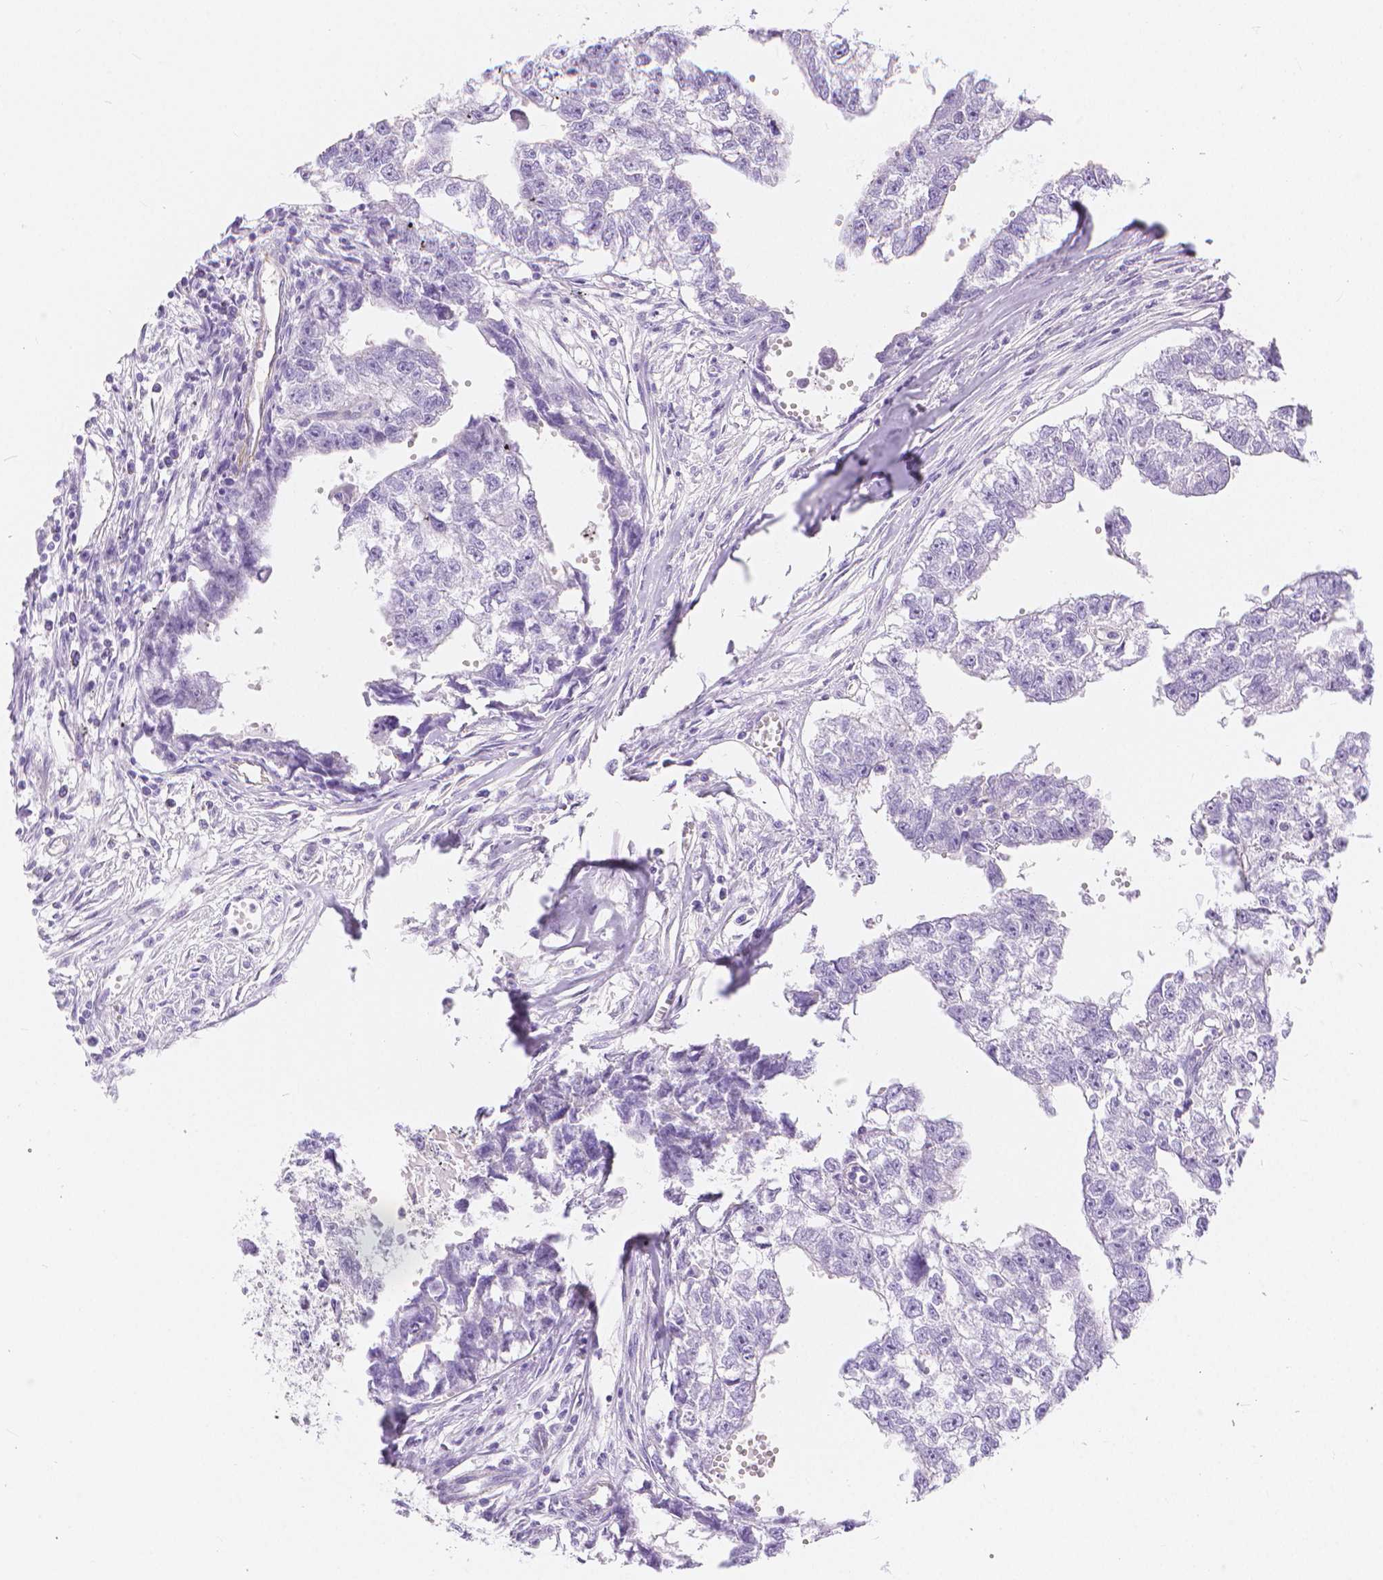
{"staining": {"intensity": "negative", "quantity": "none", "location": "none"}, "tissue": "testis cancer", "cell_type": "Tumor cells", "image_type": "cancer", "snomed": [{"axis": "morphology", "description": "Carcinoma, Embryonal, NOS"}, {"axis": "morphology", "description": "Teratoma, malignant, NOS"}, {"axis": "topography", "description": "Testis"}], "caption": "This is a photomicrograph of immunohistochemistry (IHC) staining of testis embryonal carcinoma, which shows no staining in tumor cells.", "gene": "SLC27A5", "patient": {"sex": "male", "age": 44}}